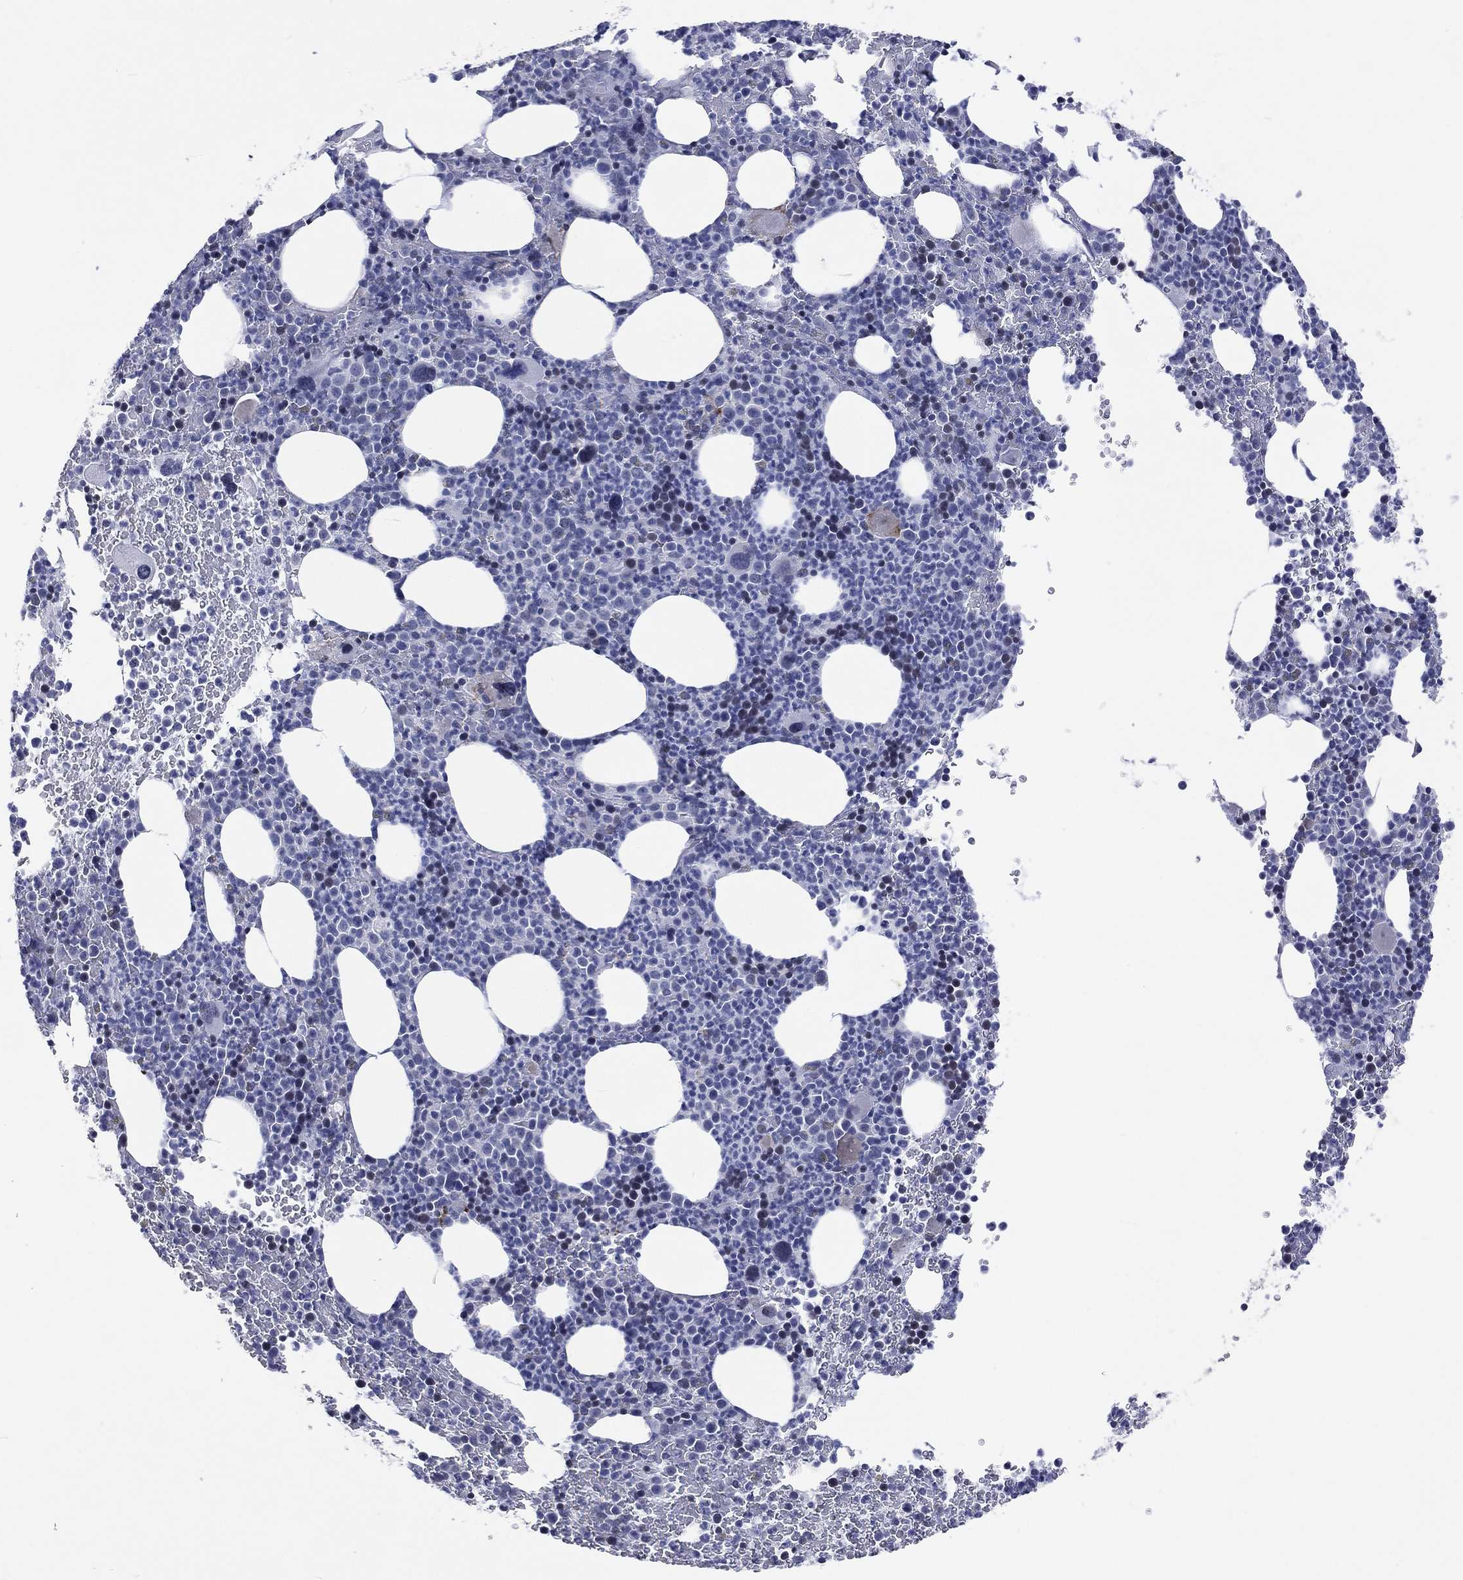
{"staining": {"intensity": "negative", "quantity": "none", "location": "none"}, "tissue": "bone marrow", "cell_type": "Hematopoietic cells", "image_type": "normal", "snomed": [{"axis": "morphology", "description": "Normal tissue, NOS"}, {"axis": "topography", "description": "Bone marrow"}], "caption": "This is an immunohistochemistry photomicrograph of normal human bone marrow. There is no positivity in hematopoietic cells.", "gene": "SSX1", "patient": {"sex": "male", "age": 83}}